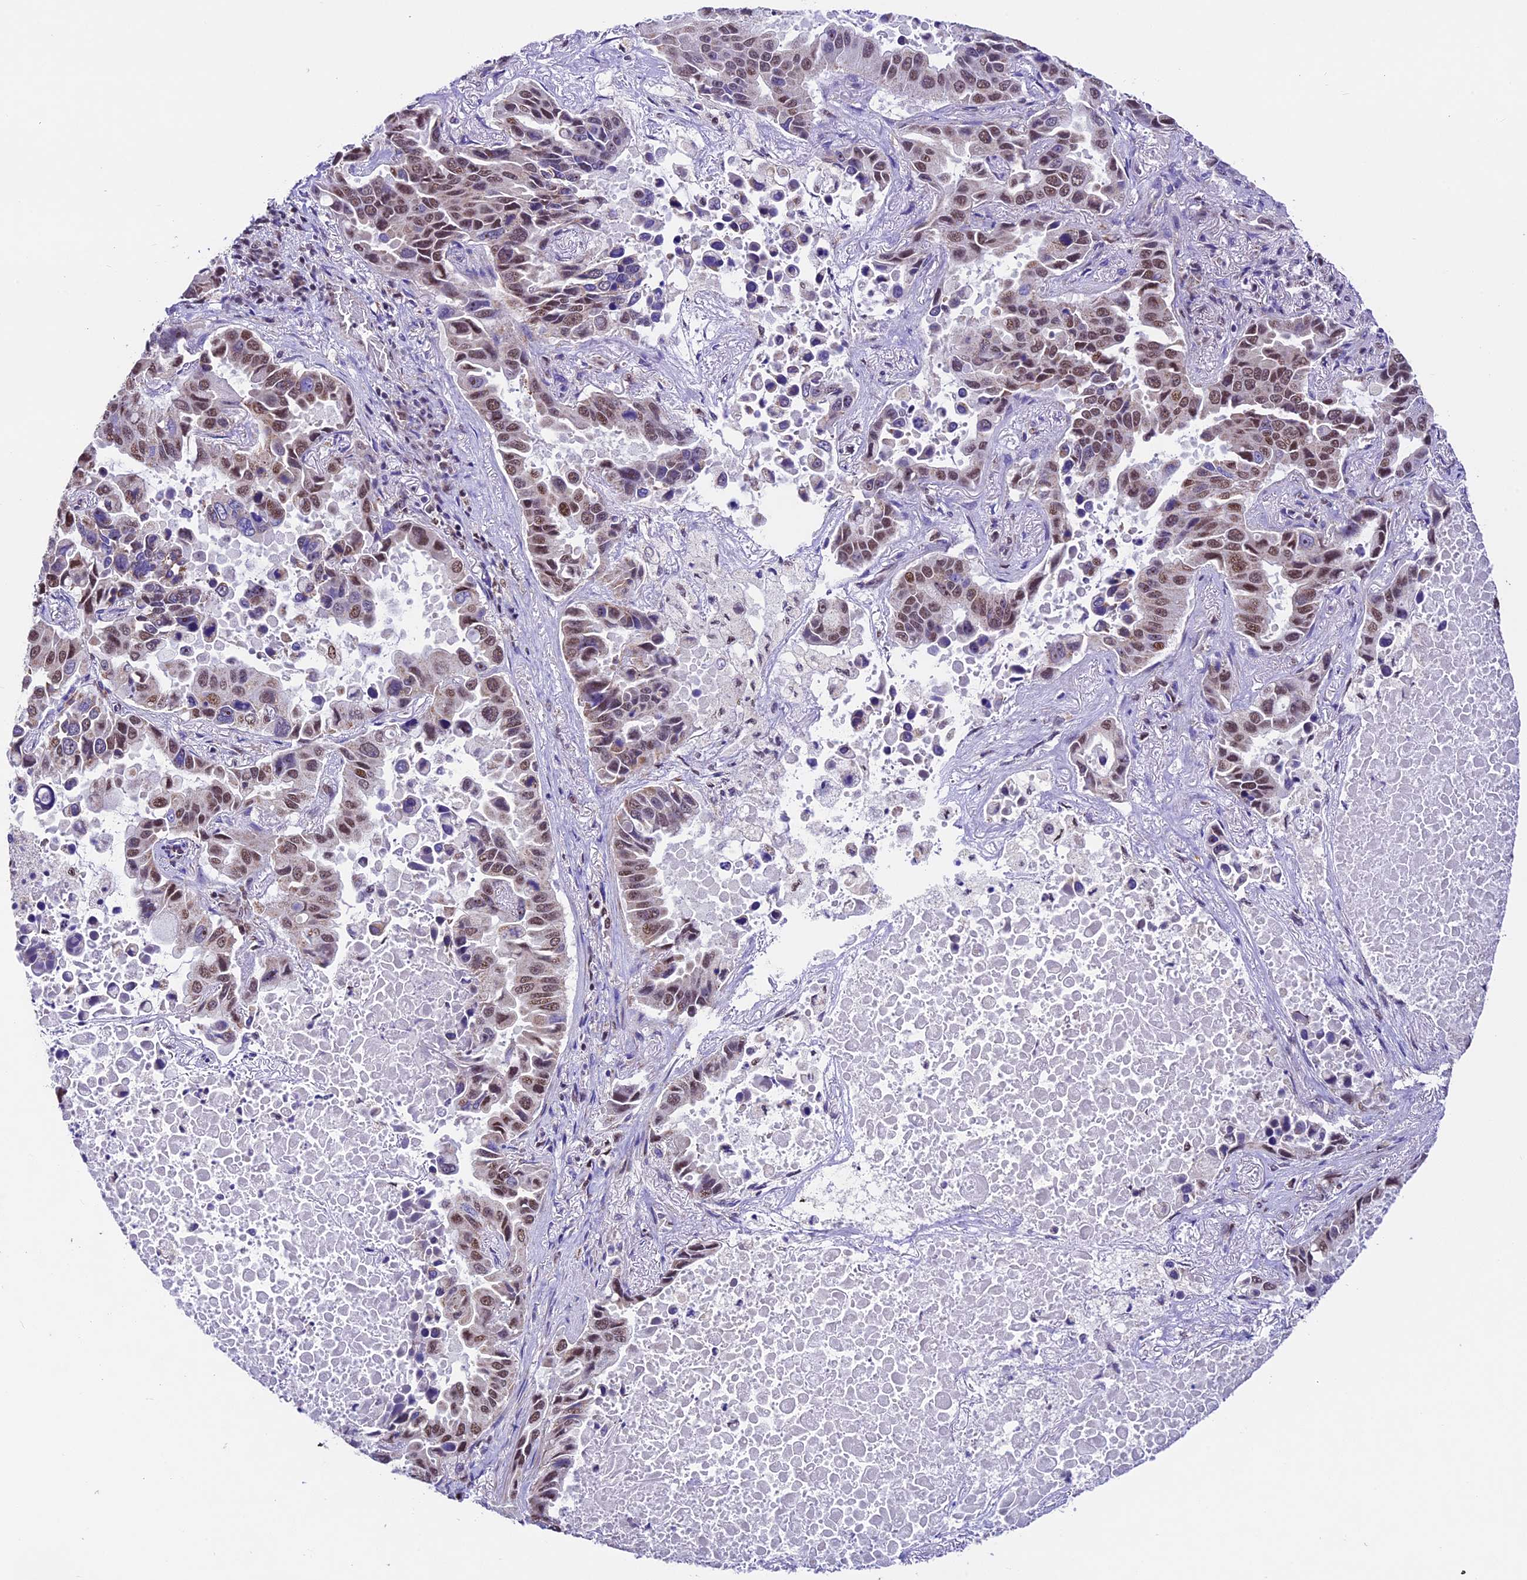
{"staining": {"intensity": "moderate", "quantity": ">75%", "location": "nuclear"}, "tissue": "lung cancer", "cell_type": "Tumor cells", "image_type": "cancer", "snomed": [{"axis": "morphology", "description": "Adenocarcinoma, NOS"}, {"axis": "topography", "description": "Lung"}], "caption": "Protein staining of adenocarcinoma (lung) tissue reveals moderate nuclear staining in about >75% of tumor cells. The staining is performed using DAB brown chromogen to label protein expression. The nuclei are counter-stained blue using hematoxylin.", "gene": "CARS2", "patient": {"sex": "male", "age": 64}}